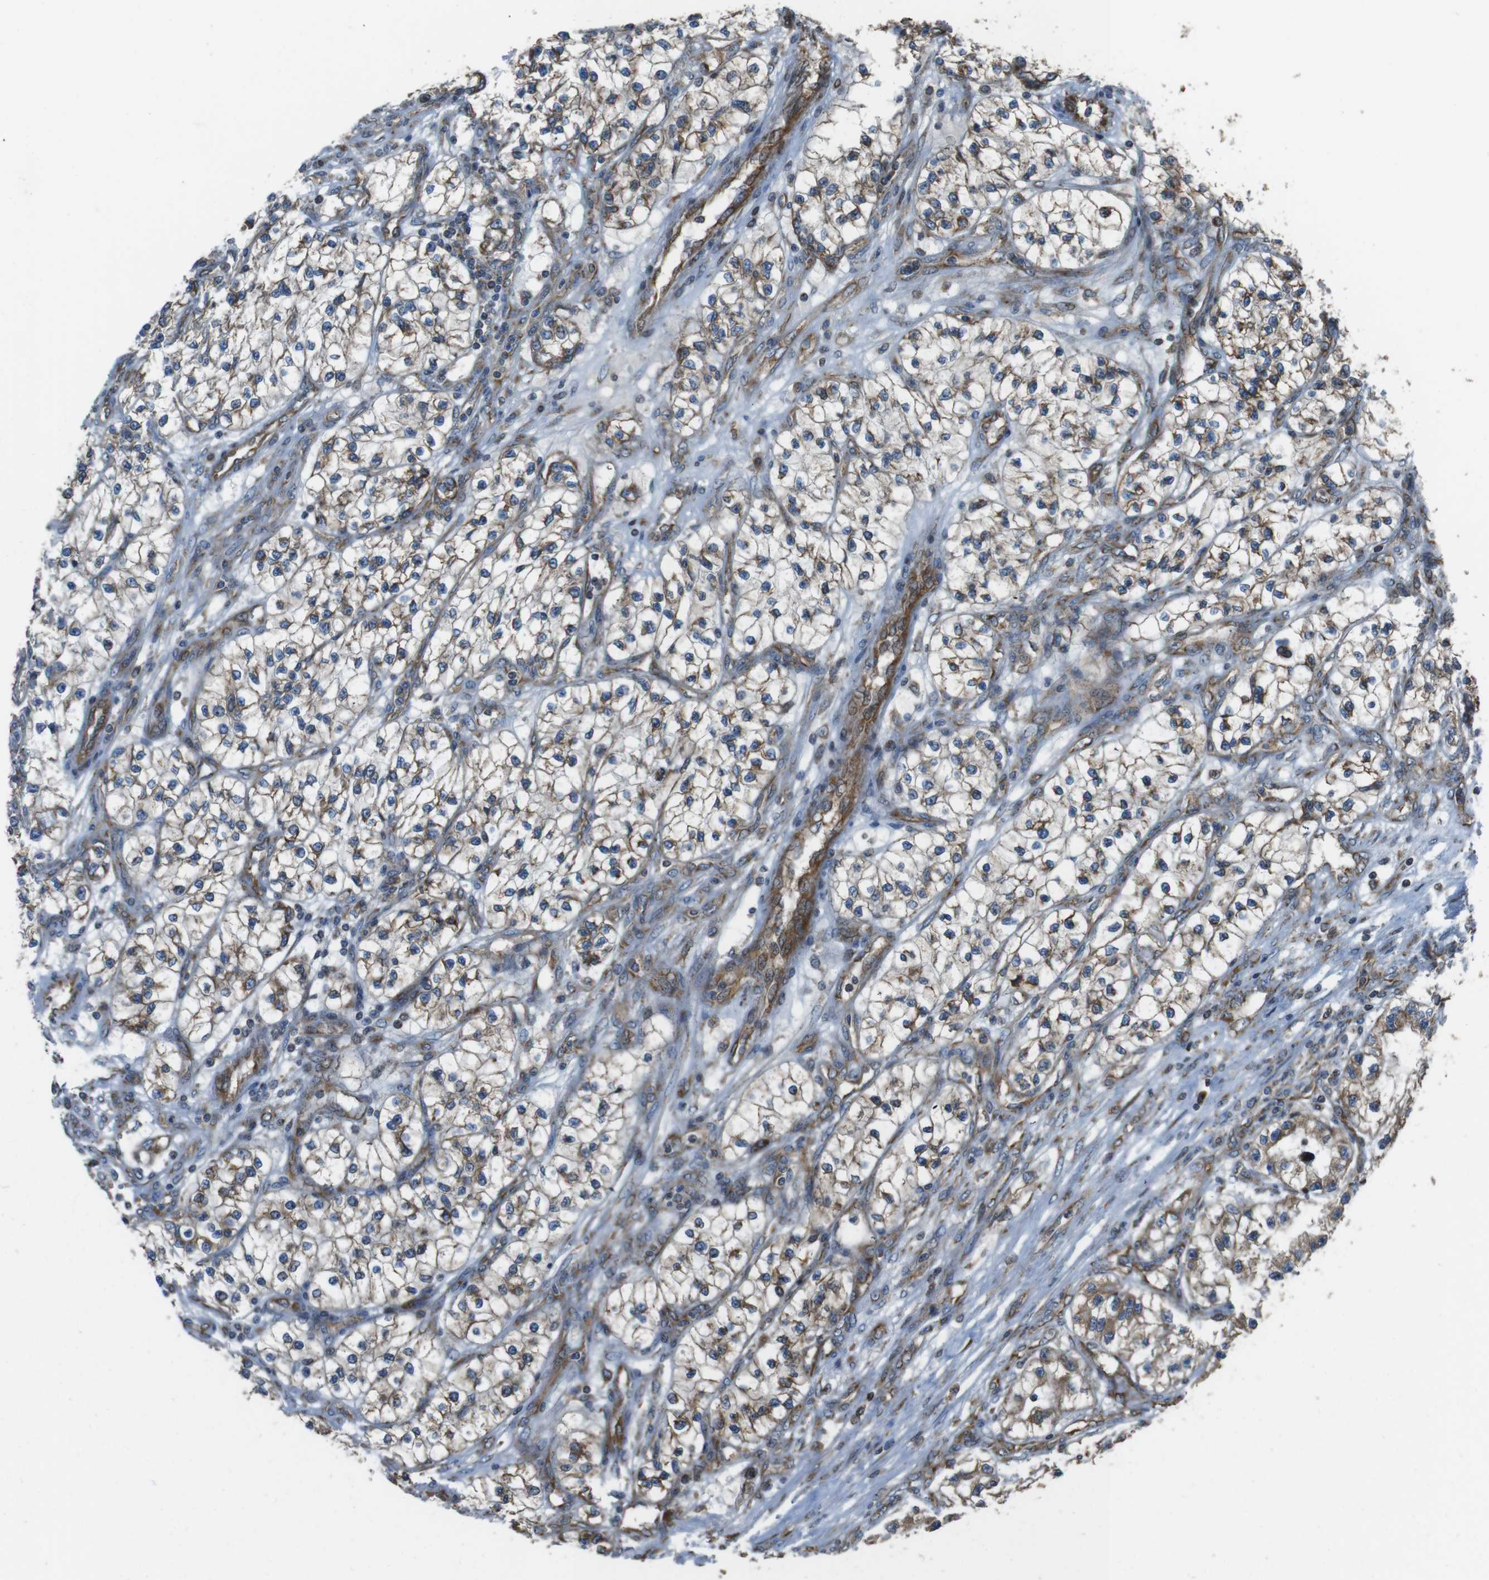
{"staining": {"intensity": "moderate", "quantity": ">75%", "location": "cytoplasmic/membranous"}, "tissue": "renal cancer", "cell_type": "Tumor cells", "image_type": "cancer", "snomed": [{"axis": "morphology", "description": "Adenocarcinoma, NOS"}, {"axis": "topography", "description": "Kidney"}], "caption": "Brown immunohistochemical staining in adenocarcinoma (renal) reveals moderate cytoplasmic/membranous positivity in approximately >75% of tumor cells.", "gene": "GIMAP8", "patient": {"sex": "female", "age": 57}}